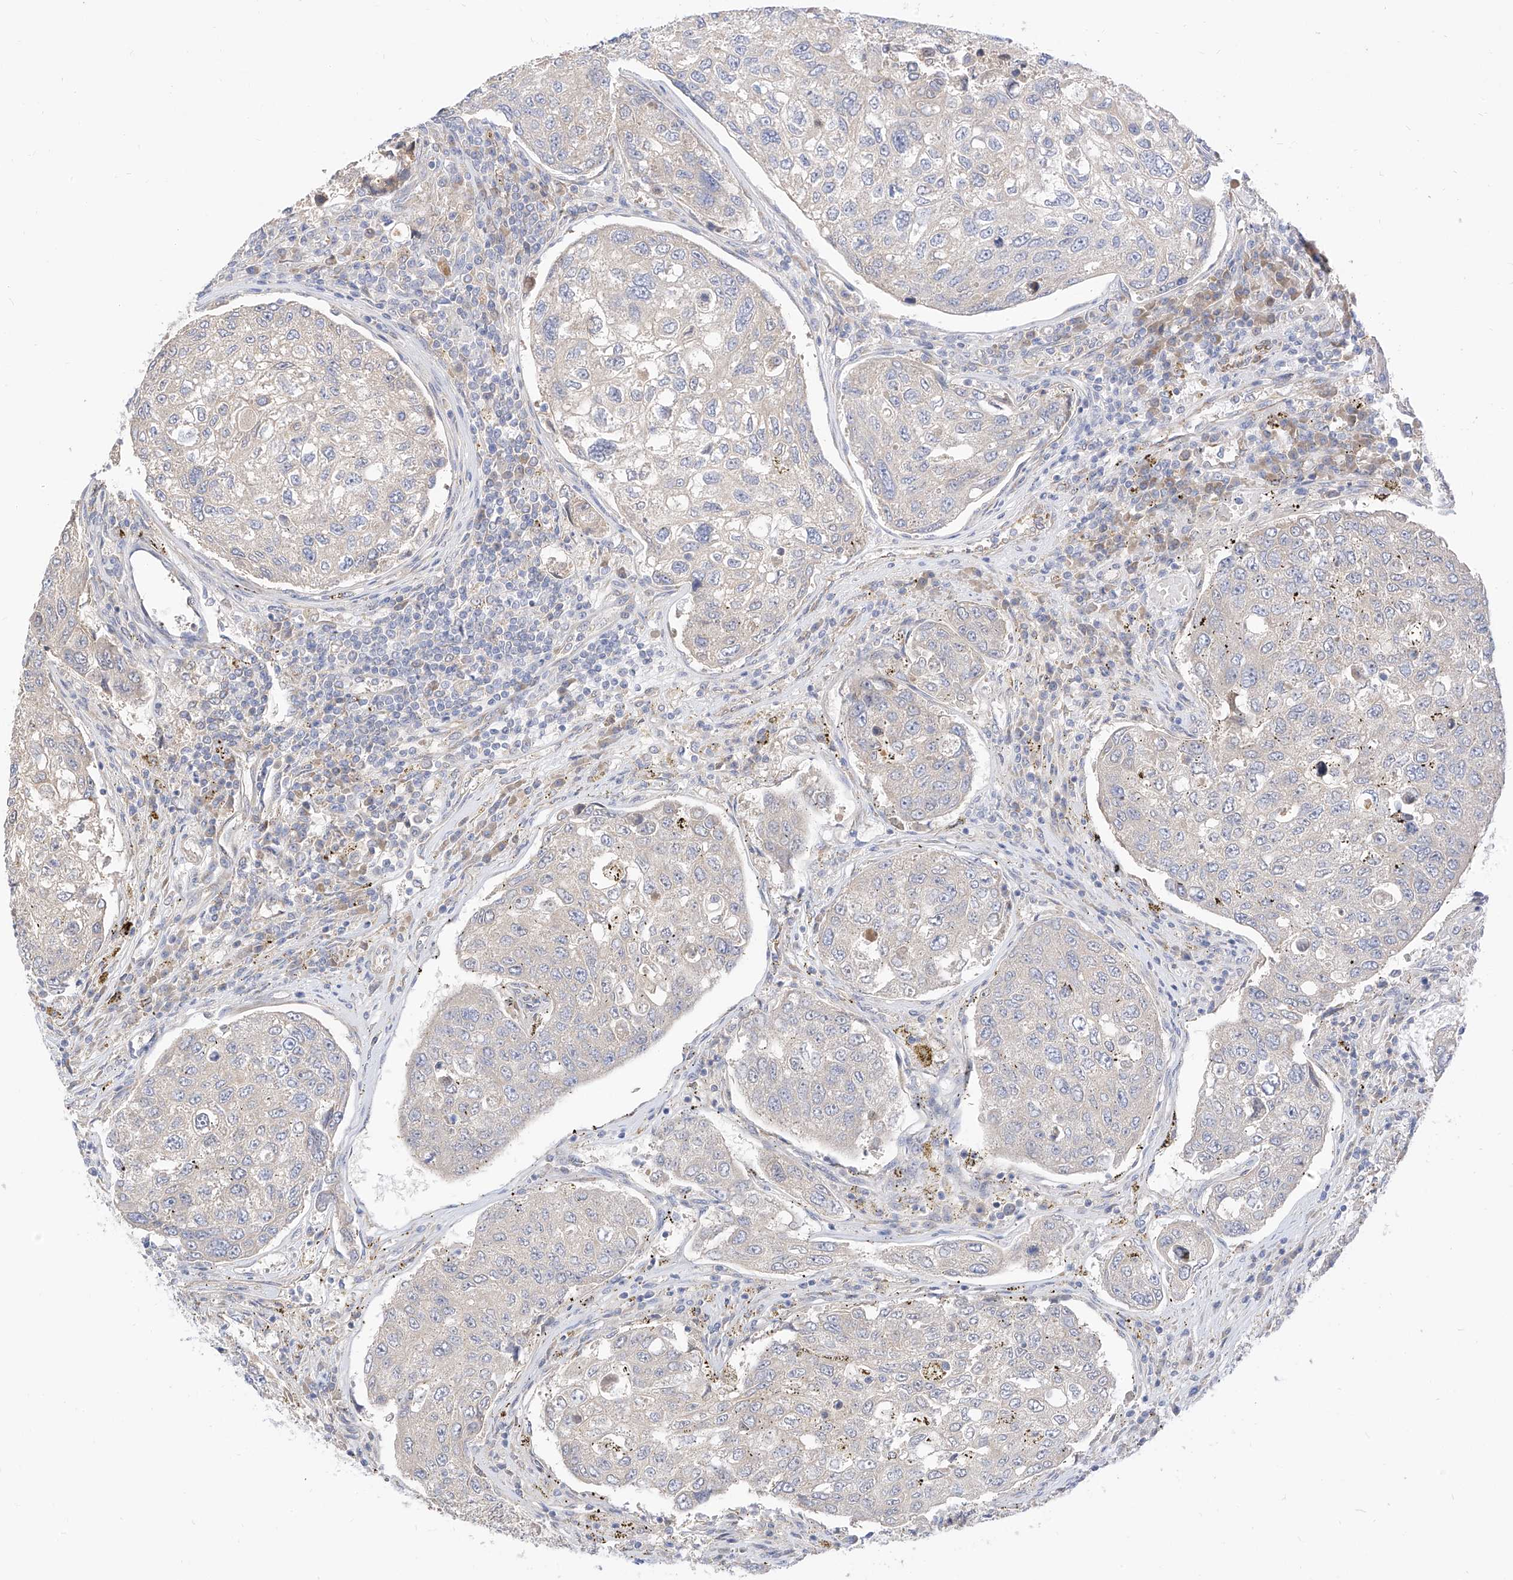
{"staining": {"intensity": "negative", "quantity": "none", "location": "none"}, "tissue": "urothelial cancer", "cell_type": "Tumor cells", "image_type": "cancer", "snomed": [{"axis": "morphology", "description": "Urothelial carcinoma, High grade"}, {"axis": "topography", "description": "Lymph node"}, {"axis": "topography", "description": "Urinary bladder"}], "caption": "Tumor cells show no significant protein expression in urothelial cancer.", "gene": "RASA2", "patient": {"sex": "male", "age": 51}}